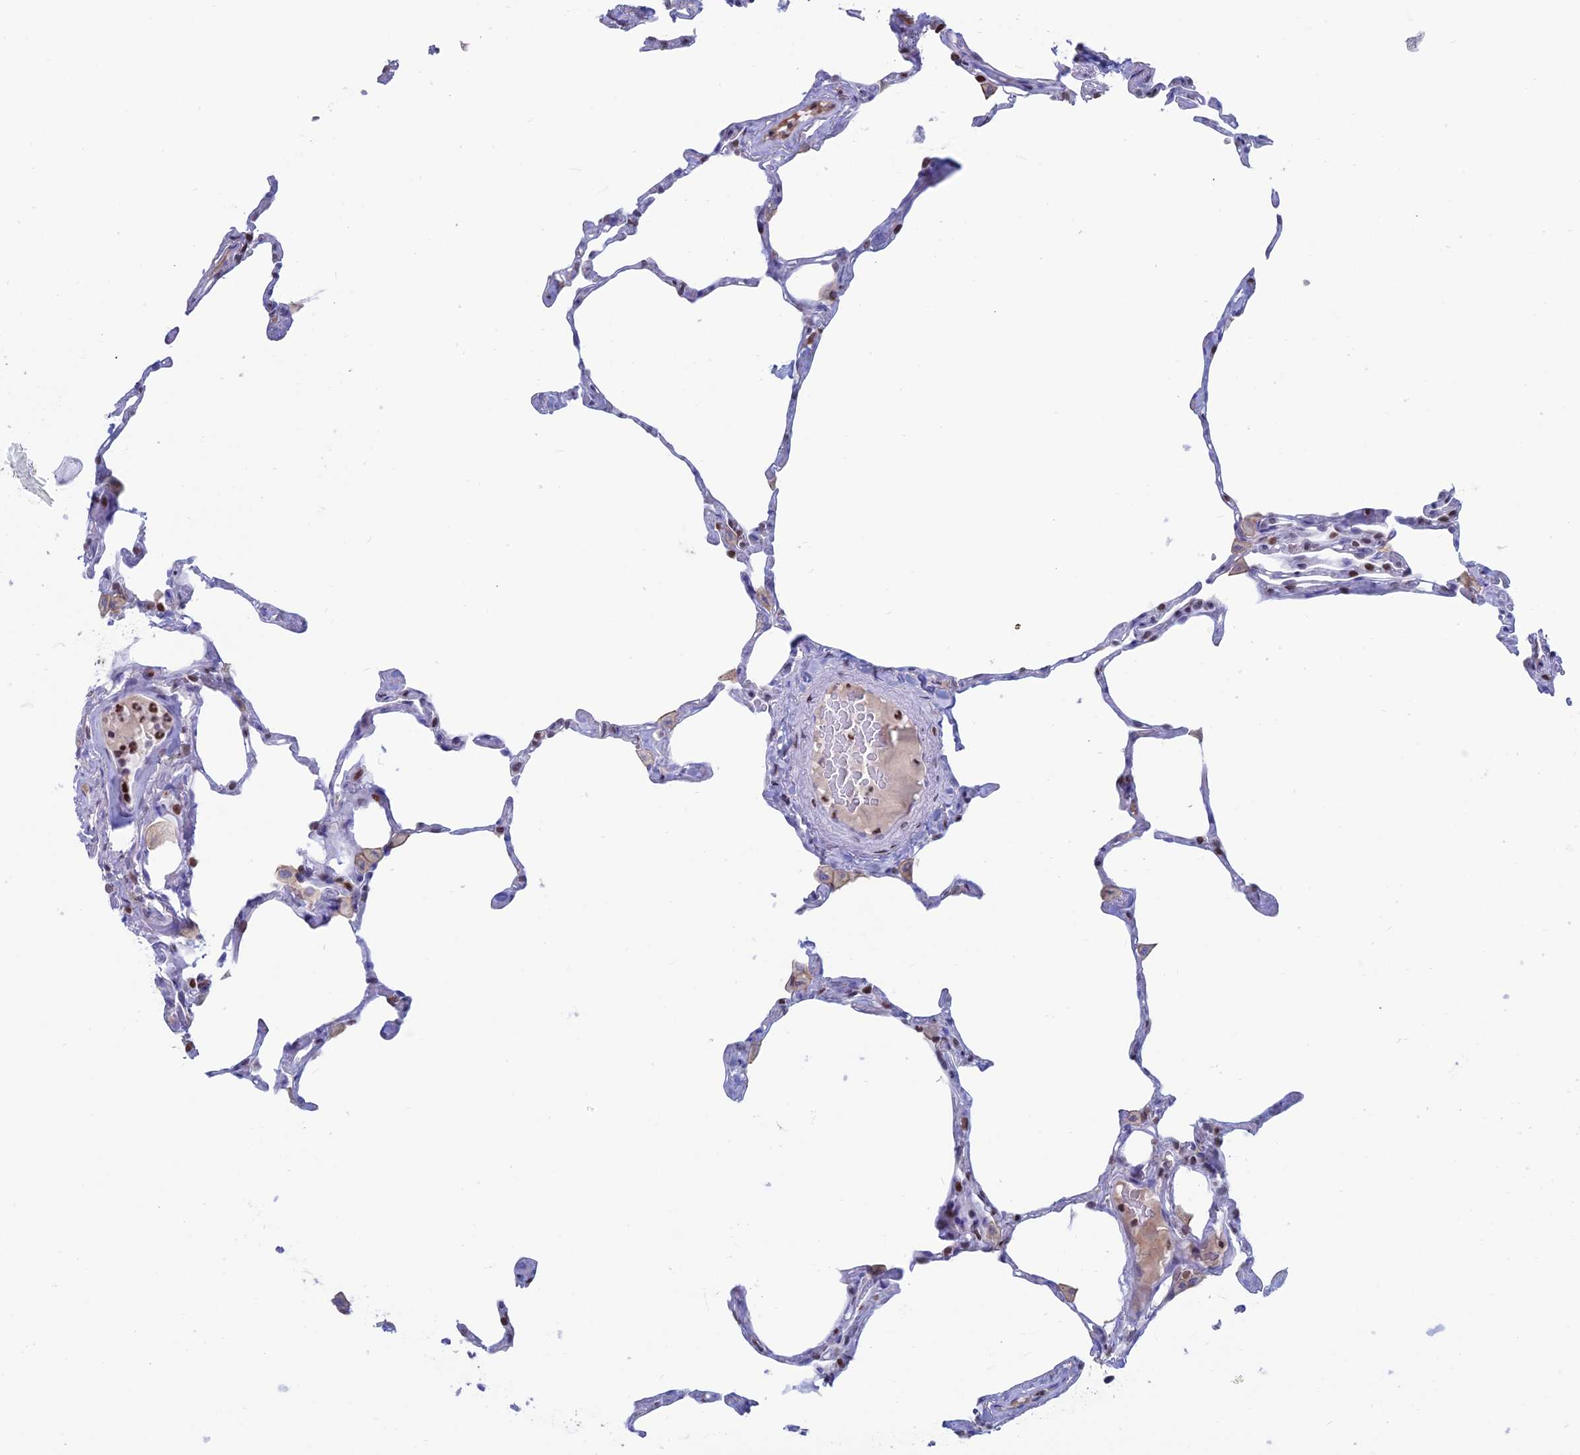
{"staining": {"intensity": "negative", "quantity": "none", "location": "none"}, "tissue": "lung", "cell_type": "Alveolar cells", "image_type": "normal", "snomed": [{"axis": "morphology", "description": "Normal tissue, NOS"}, {"axis": "topography", "description": "Lung"}], "caption": "A micrograph of lung stained for a protein shows no brown staining in alveolar cells.", "gene": "CERS6", "patient": {"sex": "male", "age": 65}}